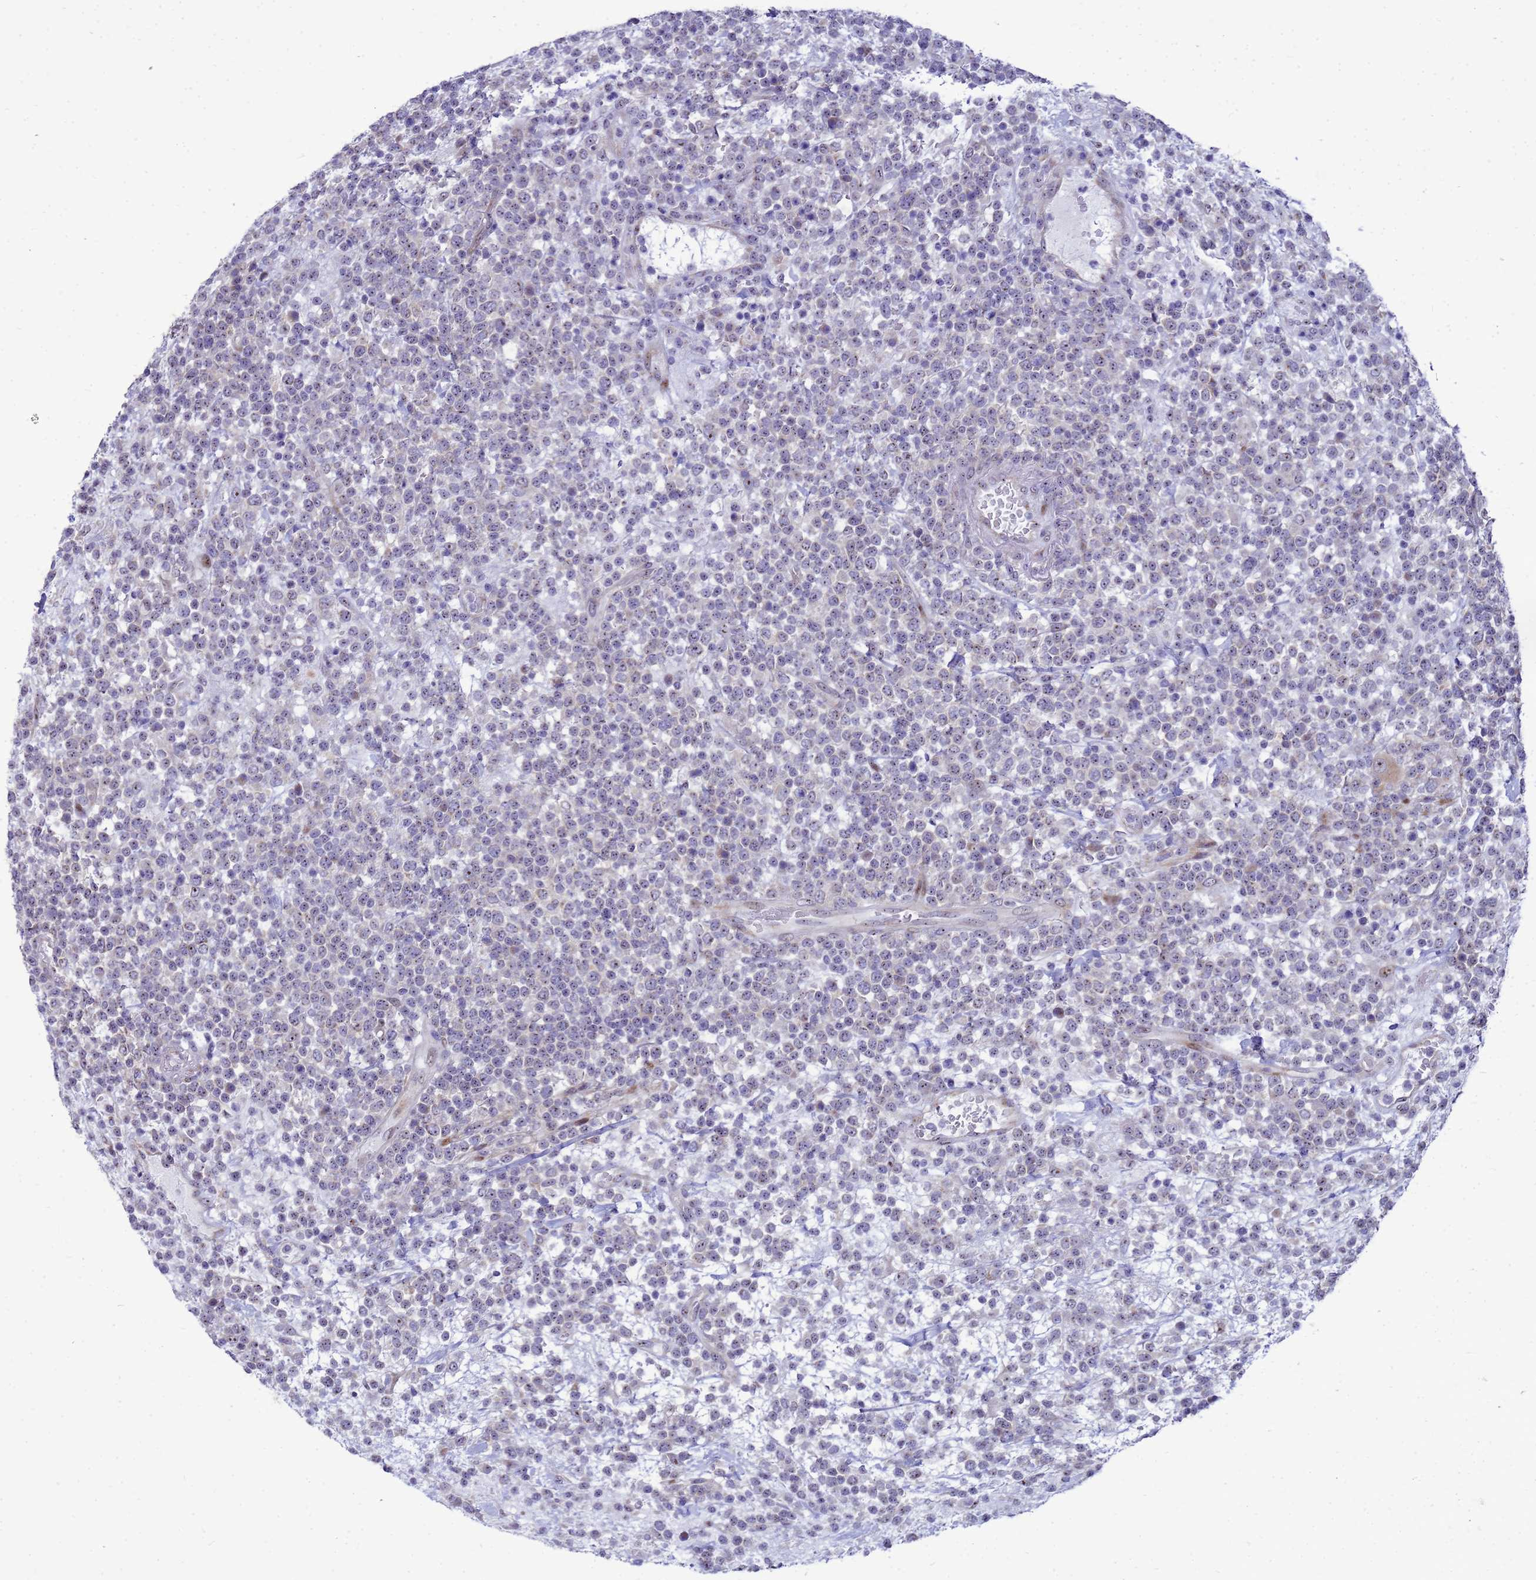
{"staining": {"intensity": "negative", "quantity": "none", "location": "none"}, "tissue": "lymphoma", "cell_type": "Tumor cells", "image_type": "cancer", "snomed": [{"axis": "morphology", "description": "Malignant lymphoma, non-Hodgkin's type, High grade"}, {"axis": "topography", "description": "Colon"}], "caption": "Immunohistochemistry photomicrograph of high-grade malignant lymphoma, non-Hodgkin's type stained for a protein (brown), which displays no expression in tumor cells.", "gene": "RSPO1", "patient": {"sex": "female", "age": 53}}